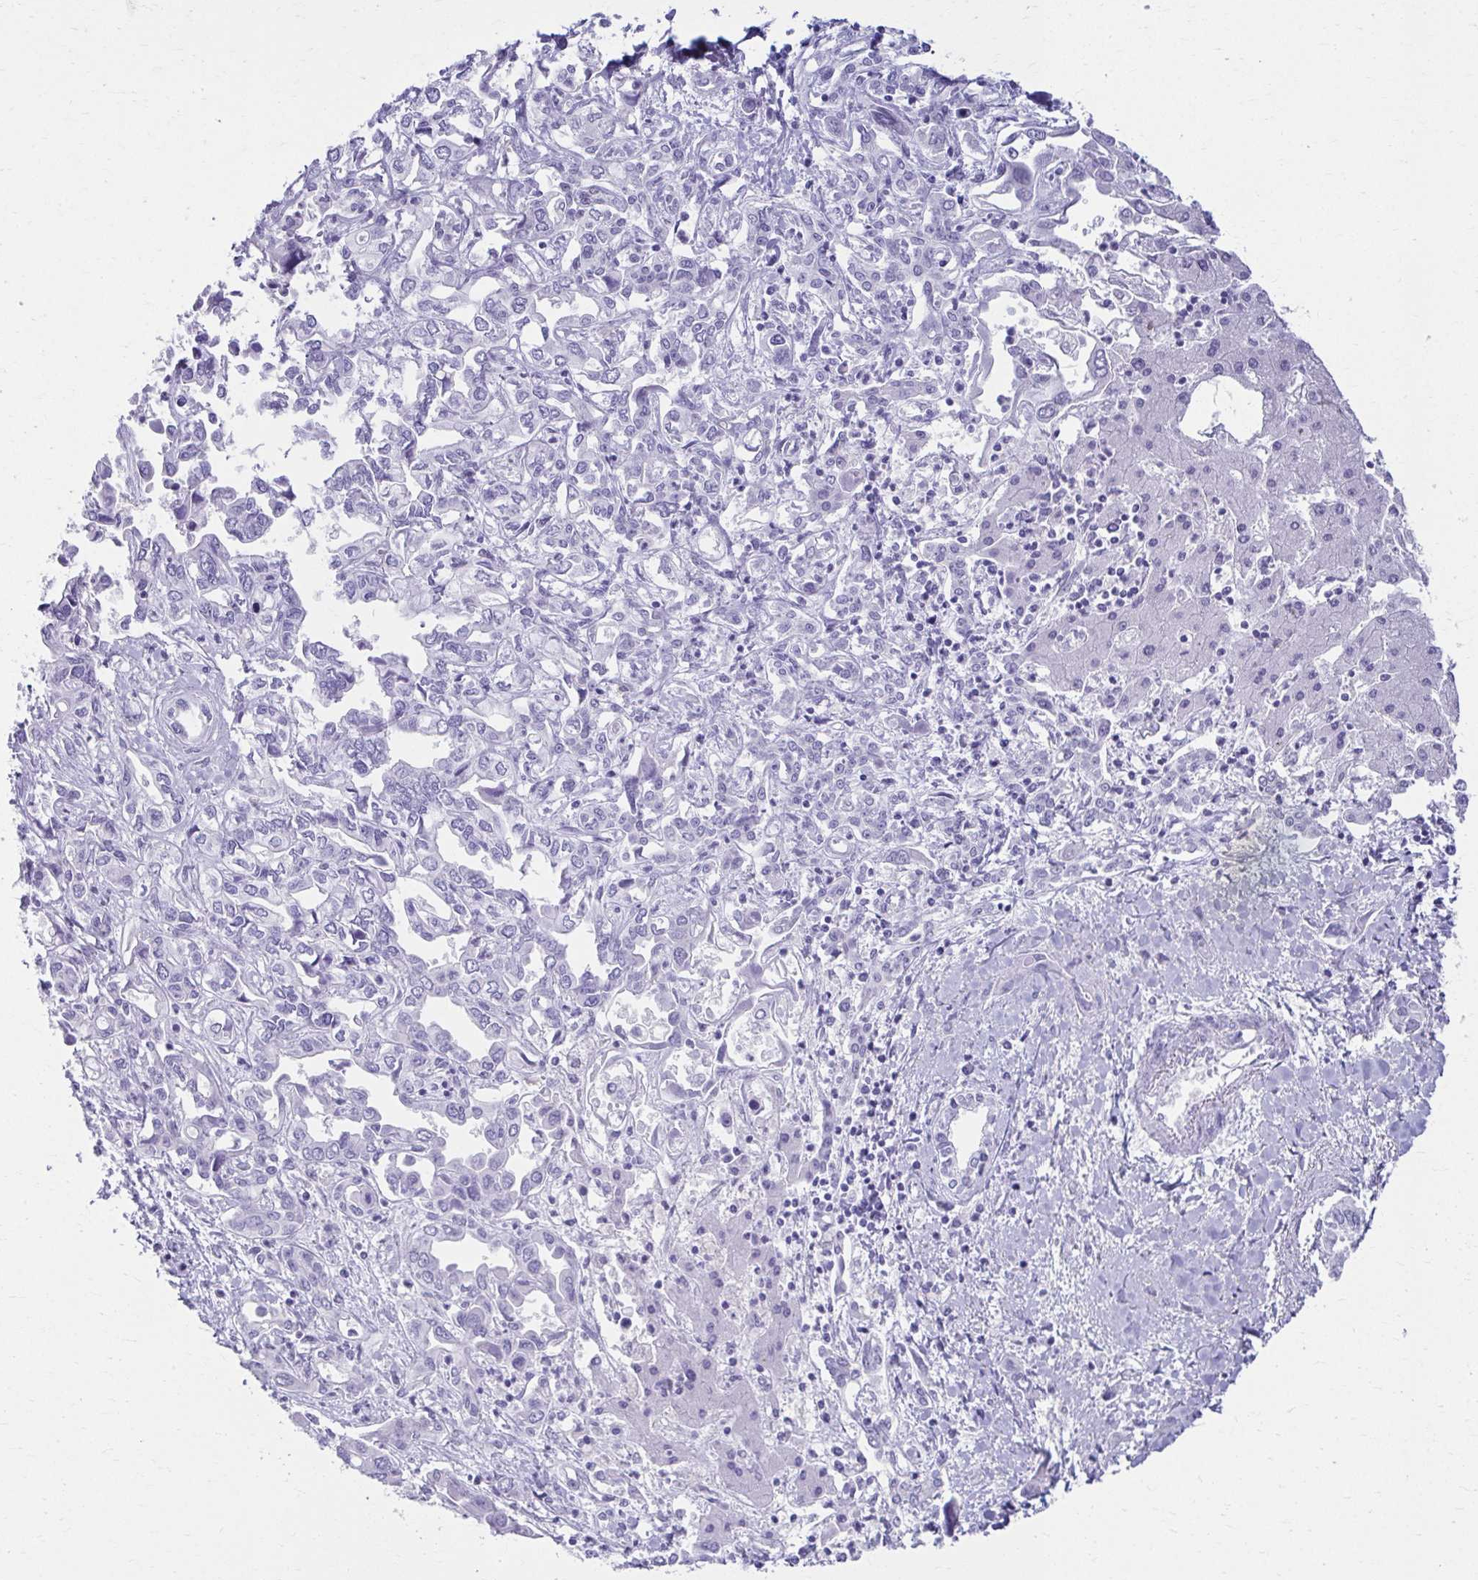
{"staining": {"intensity": "negative", "quantity": "none", "location": "none"}, "tissue": "liver cancer", "cell_type": "Tumor cells", "image_type": "cancer", "snomed": [{"axis": "morphology", "description": "Cholangiocarcinoma"}, {"axis": "topography", "description": "Liver"}], "caption": "High magnification brightfield microscopy of liver cancer stained with DAB (3,3'-diaminobenzidine) (brown) and counterstained with hematoxylin (blue): tumor cells show no significant positivity.", "gene": "ATP4B", "patient": {"sex": "female", "age": 64}}